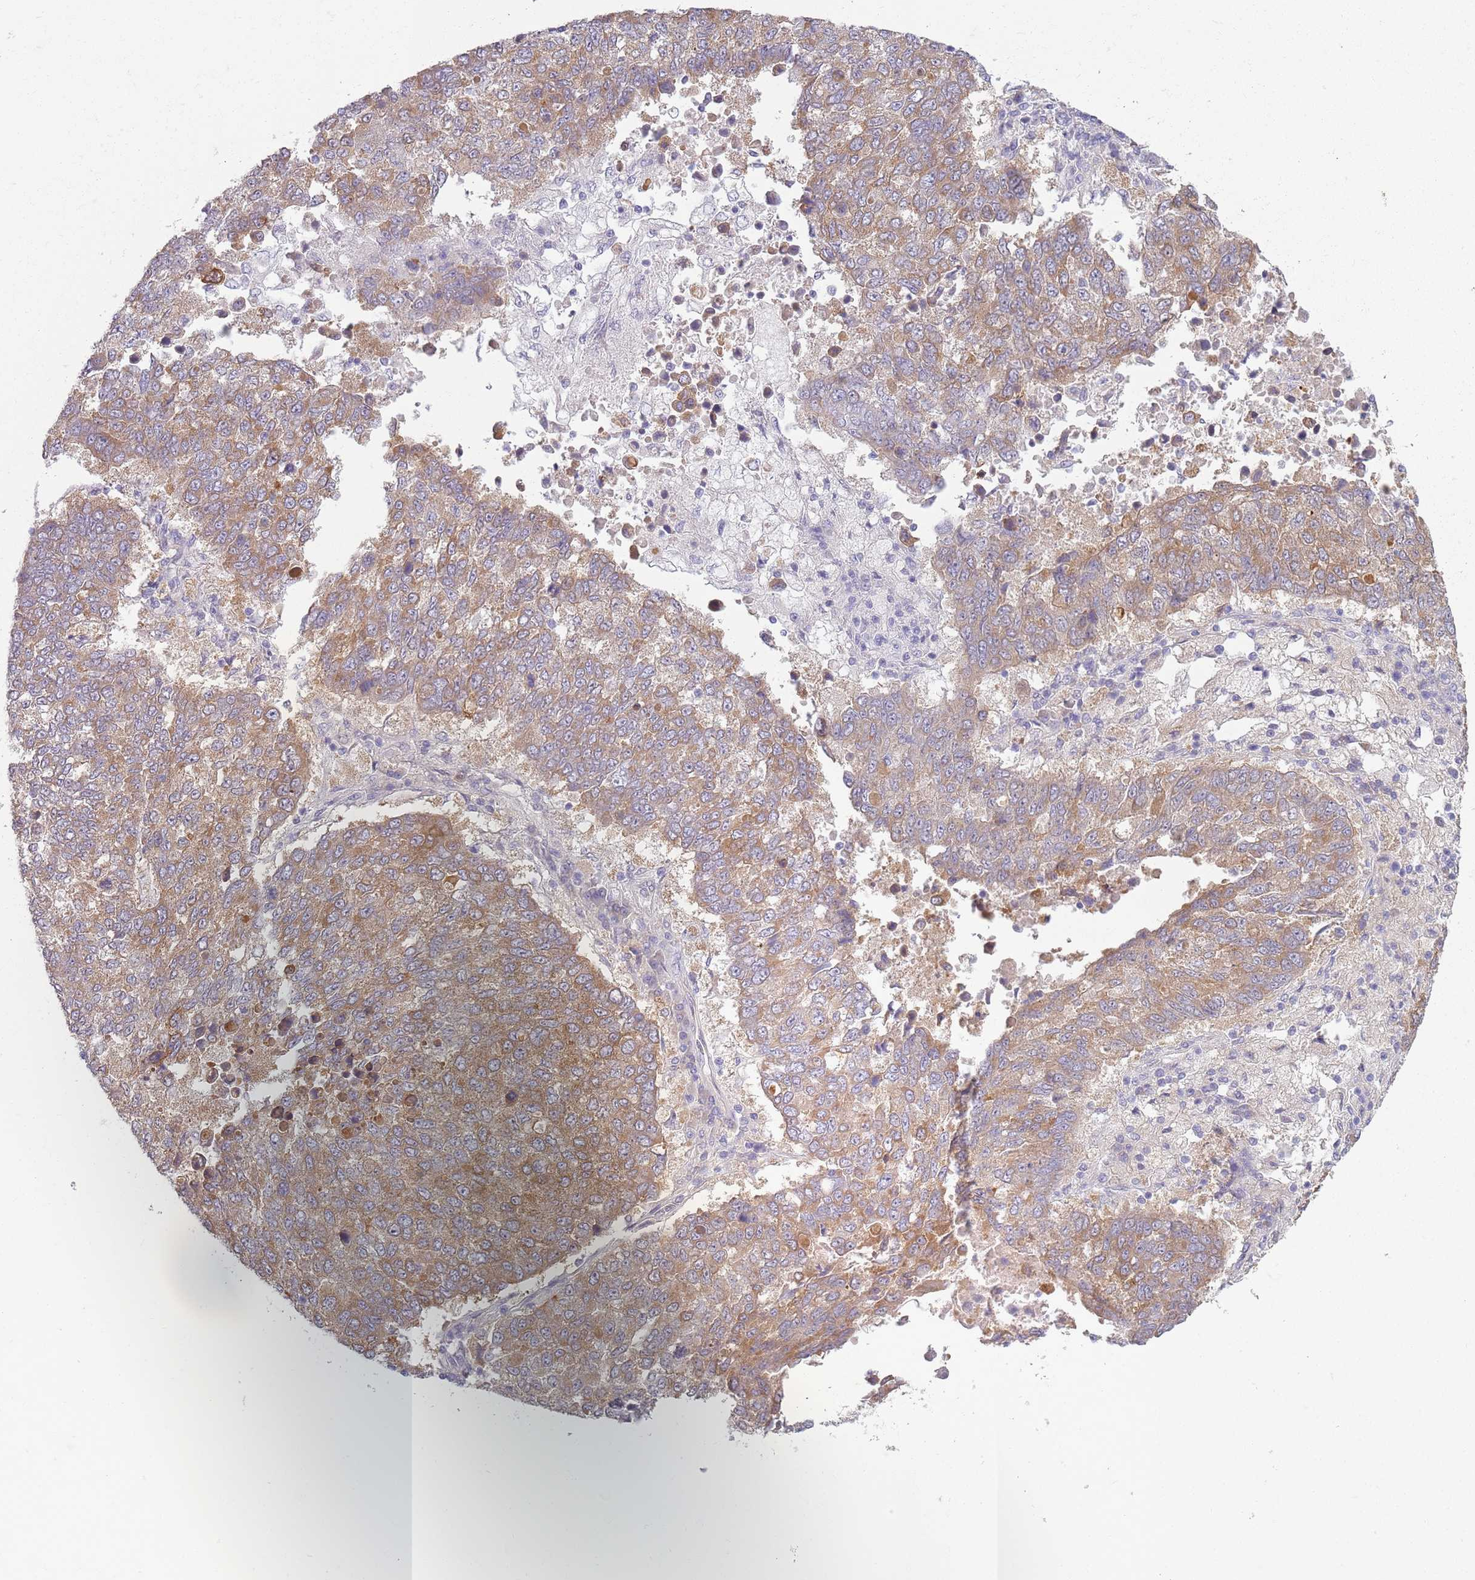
{"staining": {"intensity": "moderate", "quantity": ">75%", "location": "cytoplasmic/membranous"}, "tissue": "lung cancer", "cell_type": "Tumor cells", "image_type": "cancer", "snomed": [{"axis": "morphology", "description": "Squamous cell carcinoma, NOS"}, {"axis": "topography", "description": "Lung"}], "caption": "Immunohistochemistry (IHC) of human lung cancer shows medium levels of moderate cytoplasmic/membranous expression in about >75% of tumor cells. (DAB (3,3'-diaminobenzidine) IHC with brightfield microscopy, high magnification).", "gene": "COQ5", "patient": {"sex": "male", "age": 73}}